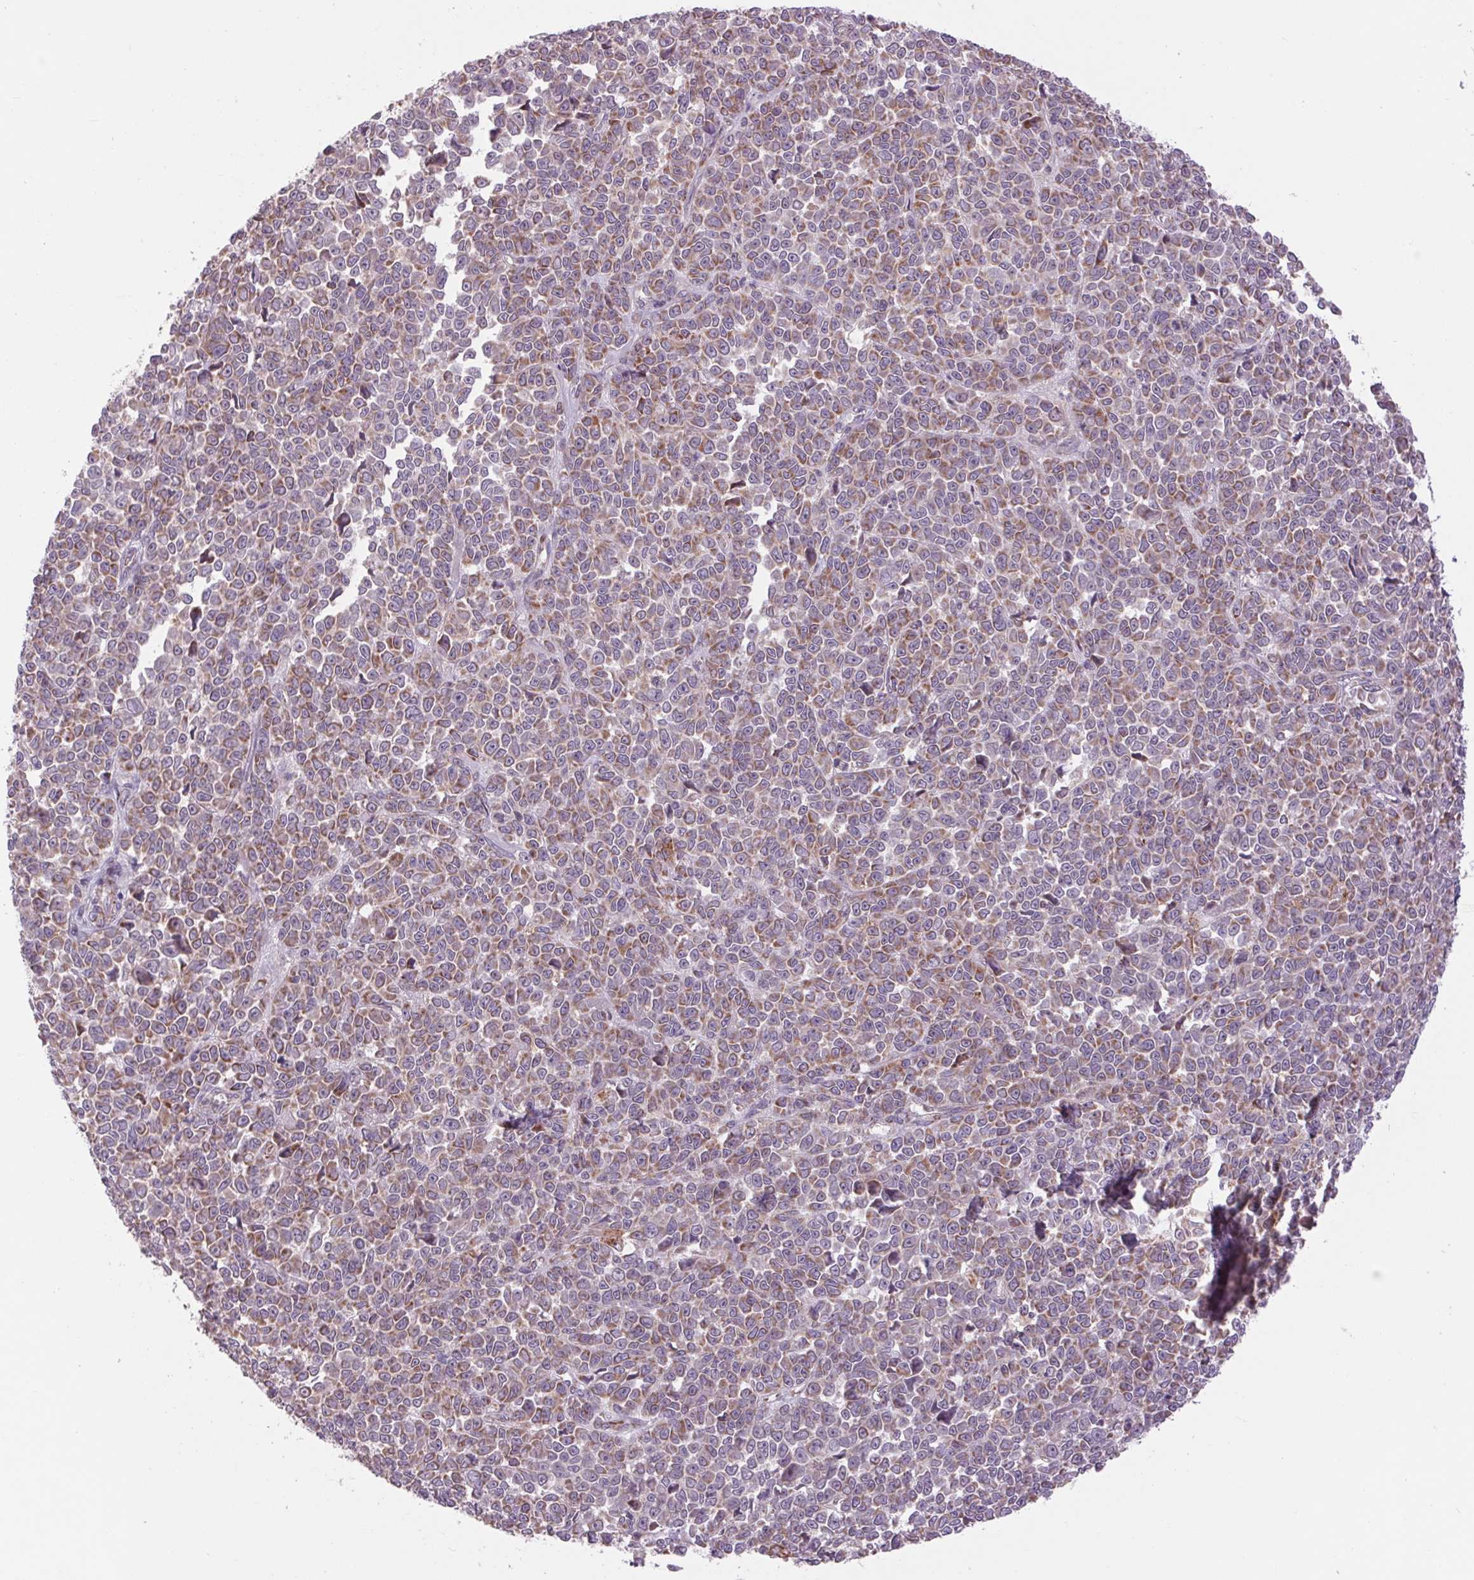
{"staining": {"intensity": "moderate", "quantity": "25%-75%", "location": "cytoplasmic/membranous"}, "tissue": "melanoma", "cell_type": "Tumor cells", "image_type": "cancer", "snomed": [{"axis": "morphology", "description": "Malignant melanoma, NOS"}, {"axis": "topography", "description": "Skin"}], "caption": "Protein expression analysis of melanoma exhibits moderate cytoplasmic/membranous positivity in about 25%-75% of tumor cells. (DAB = brown stain, brightfield microscopy at high magnification).", "gene": "COX6A1", "patient": {"sex": "female", "age": 95}}